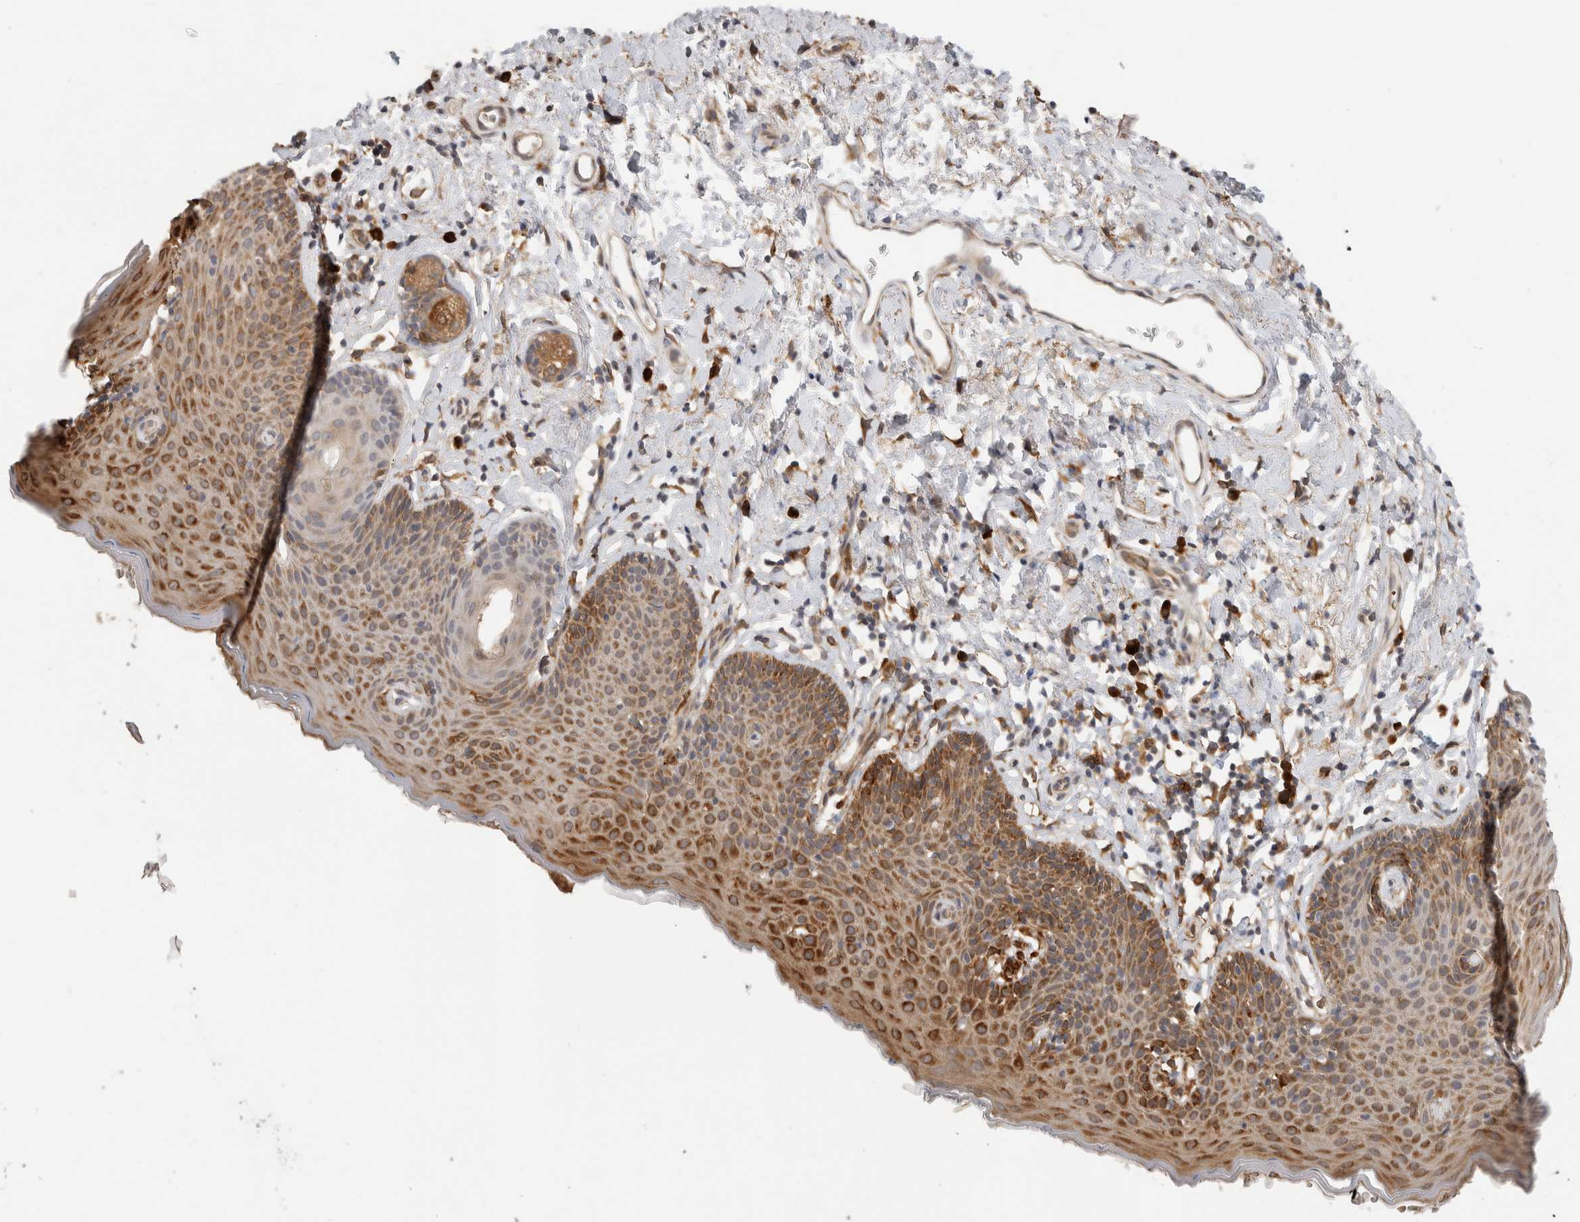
{"staining": {"intensity": "strong", "quantity": "25%-75%", "location": "cytoplasmic/membranous"}, "tissue": "skin", "cell_type": "Epidermal cells", "image_type": "normal", "snomed": [{"axis": "morphology", "description": "Normal tissue, NOS"}, {"axis": "topography", "description": "Vulva"}], "caption": "This is a photomicrograph of immunohistochemistry staining of normal skin, which shows strong positivity in the cytoplasmic/membranous of epidermal cells.", "gene": "APOL2", "patient": {"sex": "female", "age": 66}}